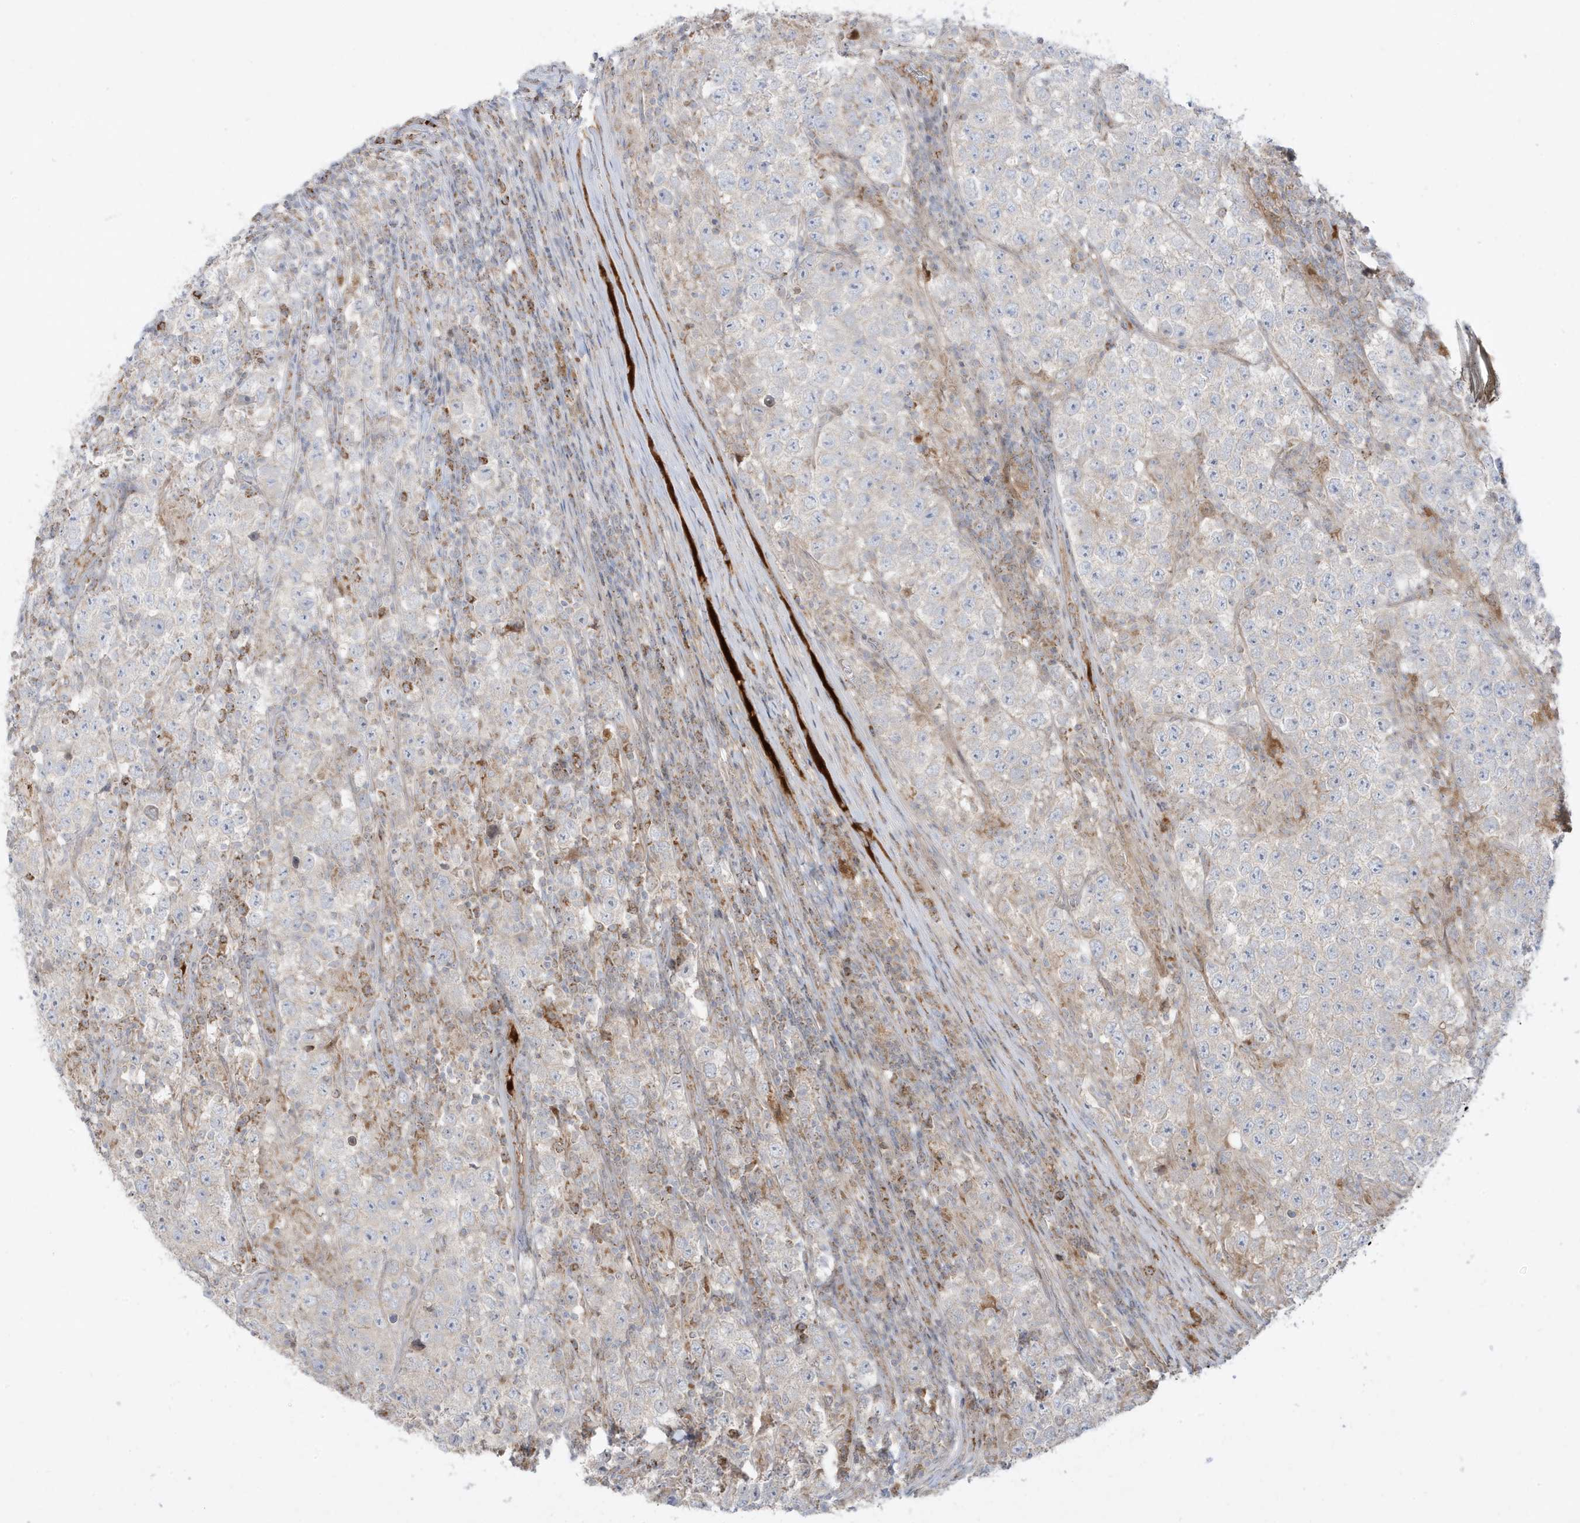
{"staining": {"intensity": "negative", "quantity": "none", "location": "none"}, "tissue": "testis cancer", "cell_type": "Tumor cells", "image_type": "cancer", "snomed": [{"axis": "morphology", "description": "Normal tissue, NOS"}, {"axis": "morphology", "description": "Urothelial carcinoma, High grade"}, {"axis": "morphology", "description": "Seminoma, NOS"}, {"axis": "morphology", "description": "Carcinoma, Embryonal, NOS"}, {"axis": "topography", "description": "Urinary bladder"}, {"axis": "topography", "description": "Testis"}], "caption": "There is no significant staining in tumor cells of testis cancer.", "gene": "IFT57", "patient": {"sex": "male", "age": 41}}